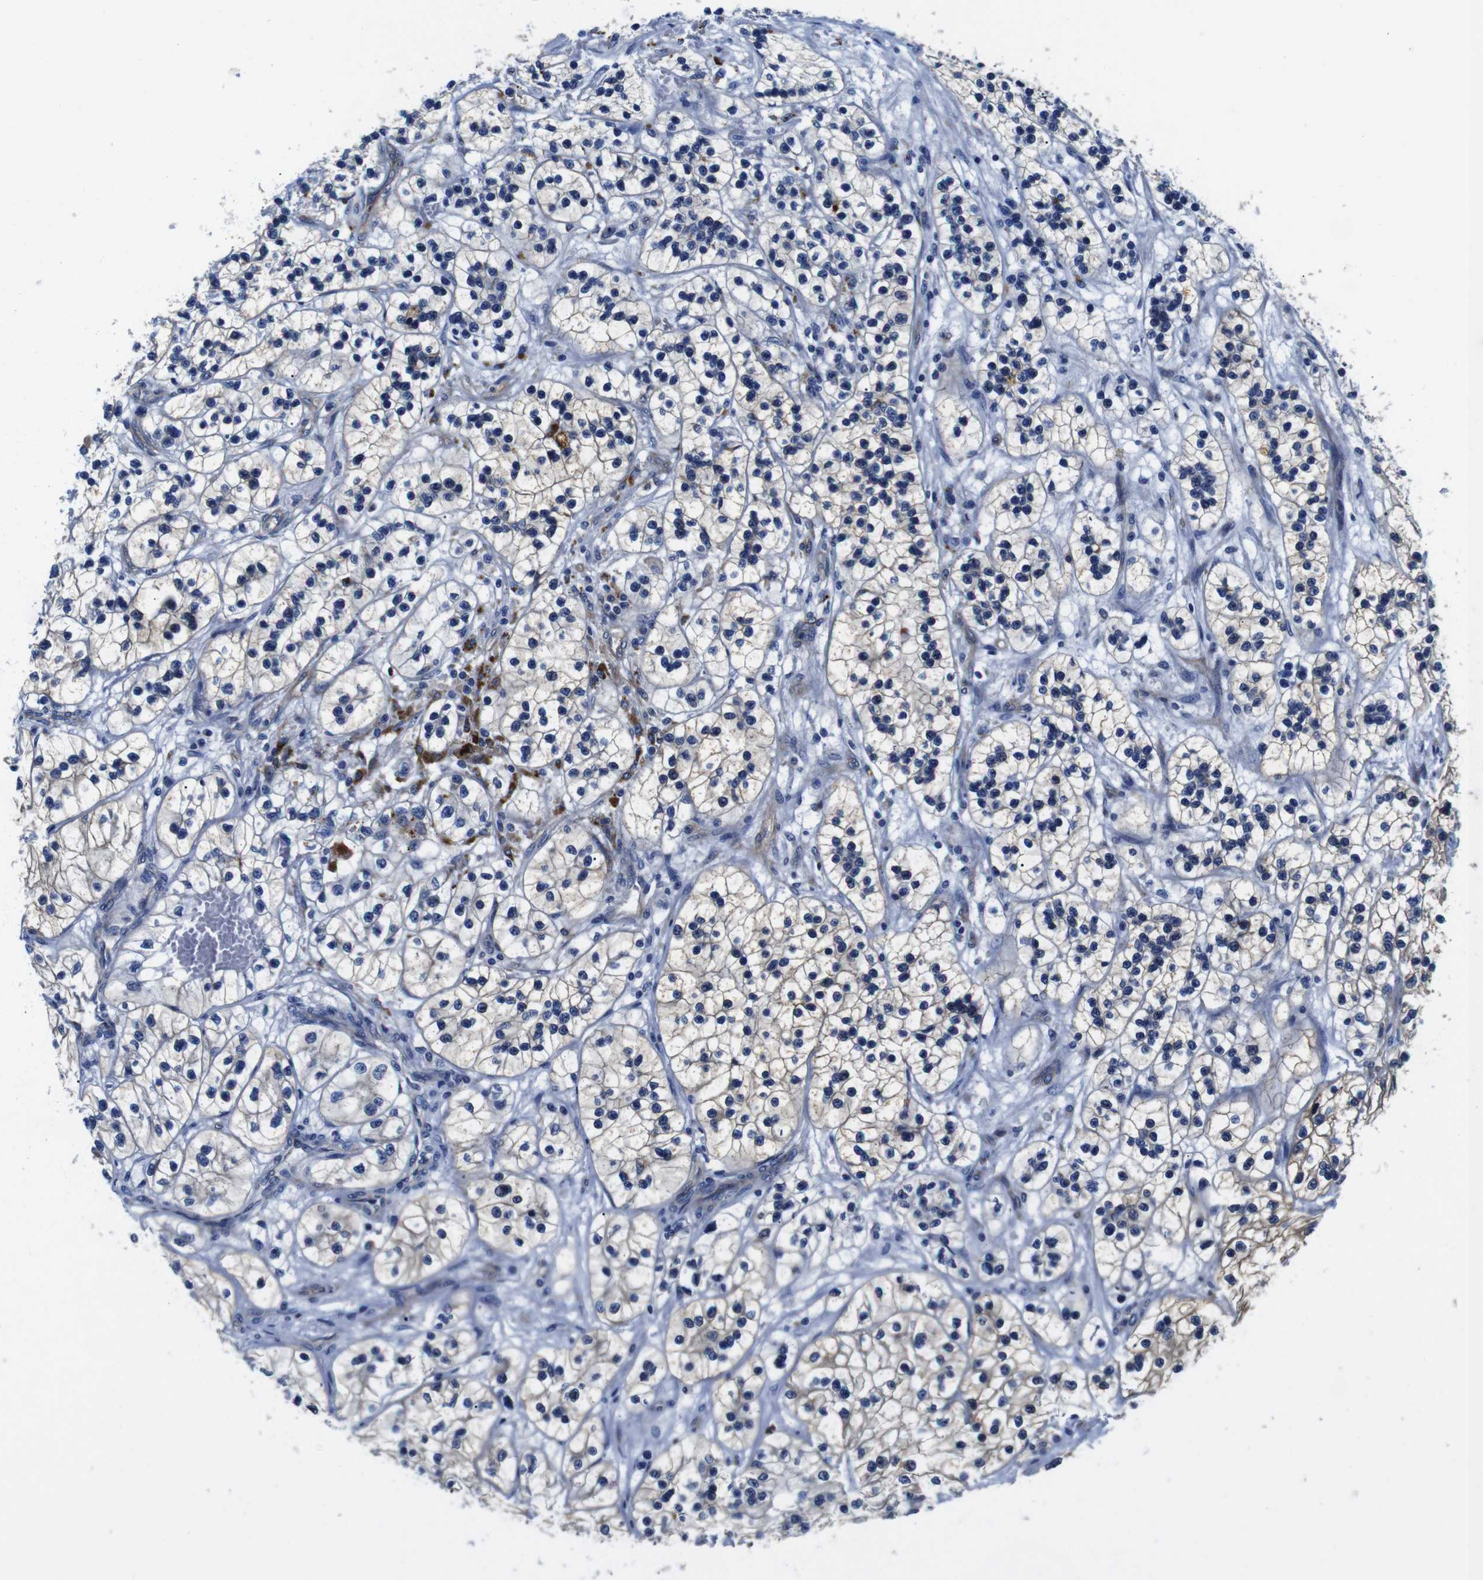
{"staining": {"intensity": "weak", "quantity": "25%-75%", "location": "cytoplasmic/membranous"}, "tissue": "renal cancer", "cell_type": "Tumor cells", "image_type": "cancer", "snomed": [{"axis": "morphology", "description": "Adenocarcinoma, NOS"}, {"axis": "topography", "description": "Kidney"}], "caption": "Human renal cancer (adenocarcinoma) stained with a brown dye reveals weak cytoplasmic/membranous positive expression in about 25%-75% of tumor cells.", "gene": "GIMAP2", "patient": {"sex": "female", "age": 57}}